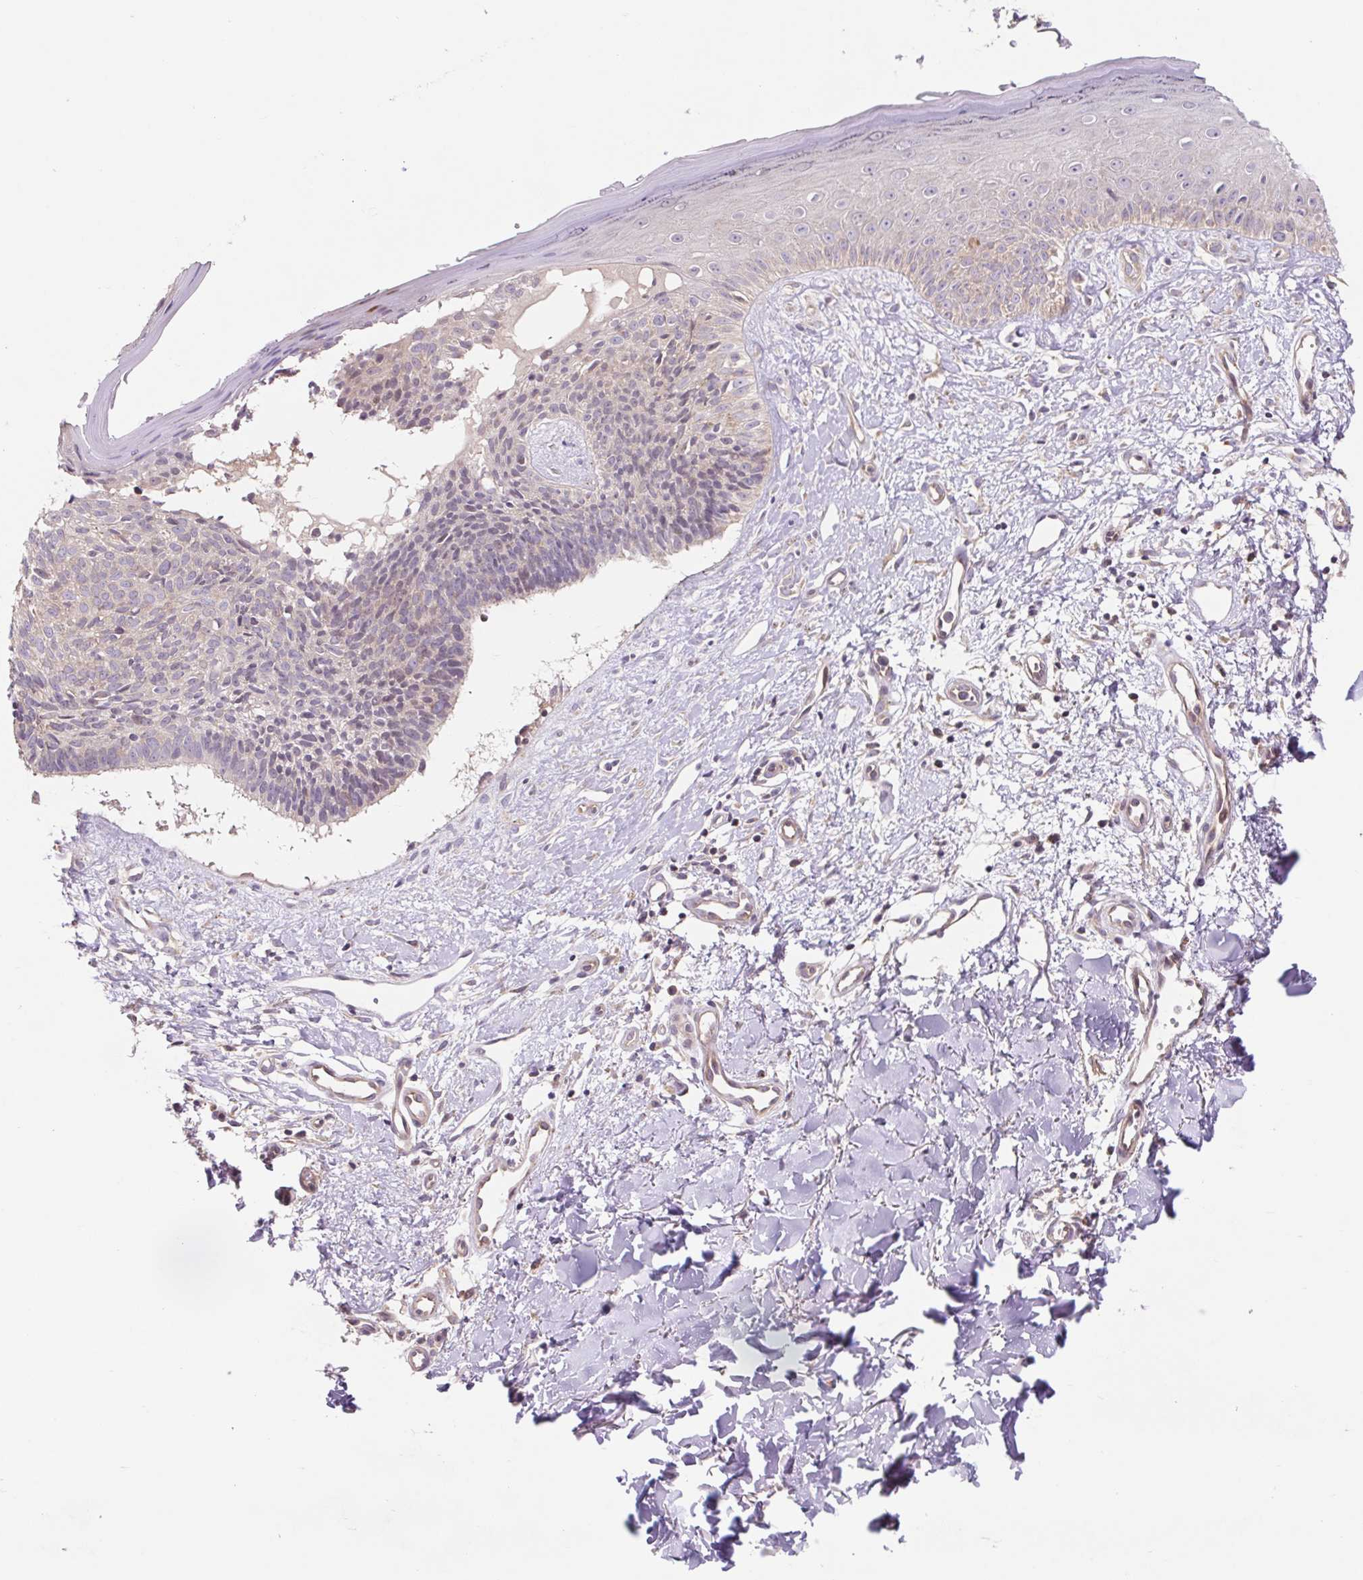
{"staining": {"intensity": "negative", "quantity": "none", "location": "none"}, "tissue": "skin cancer", "cell_type": "Tumor cells", "image_type": "cancer", "snomed": [{"axis": "morphology", "description": "Basal cell carcinoma"}, {"axis": "topography", "description": "Skin"}], "caption": "DAB immunohistochemical staining of human skin cancer (basal cell carcinoma) displays no significant positivity in tumor cells.", "gene": "HFE", "patient": {"sex": "male", "age": 51}}